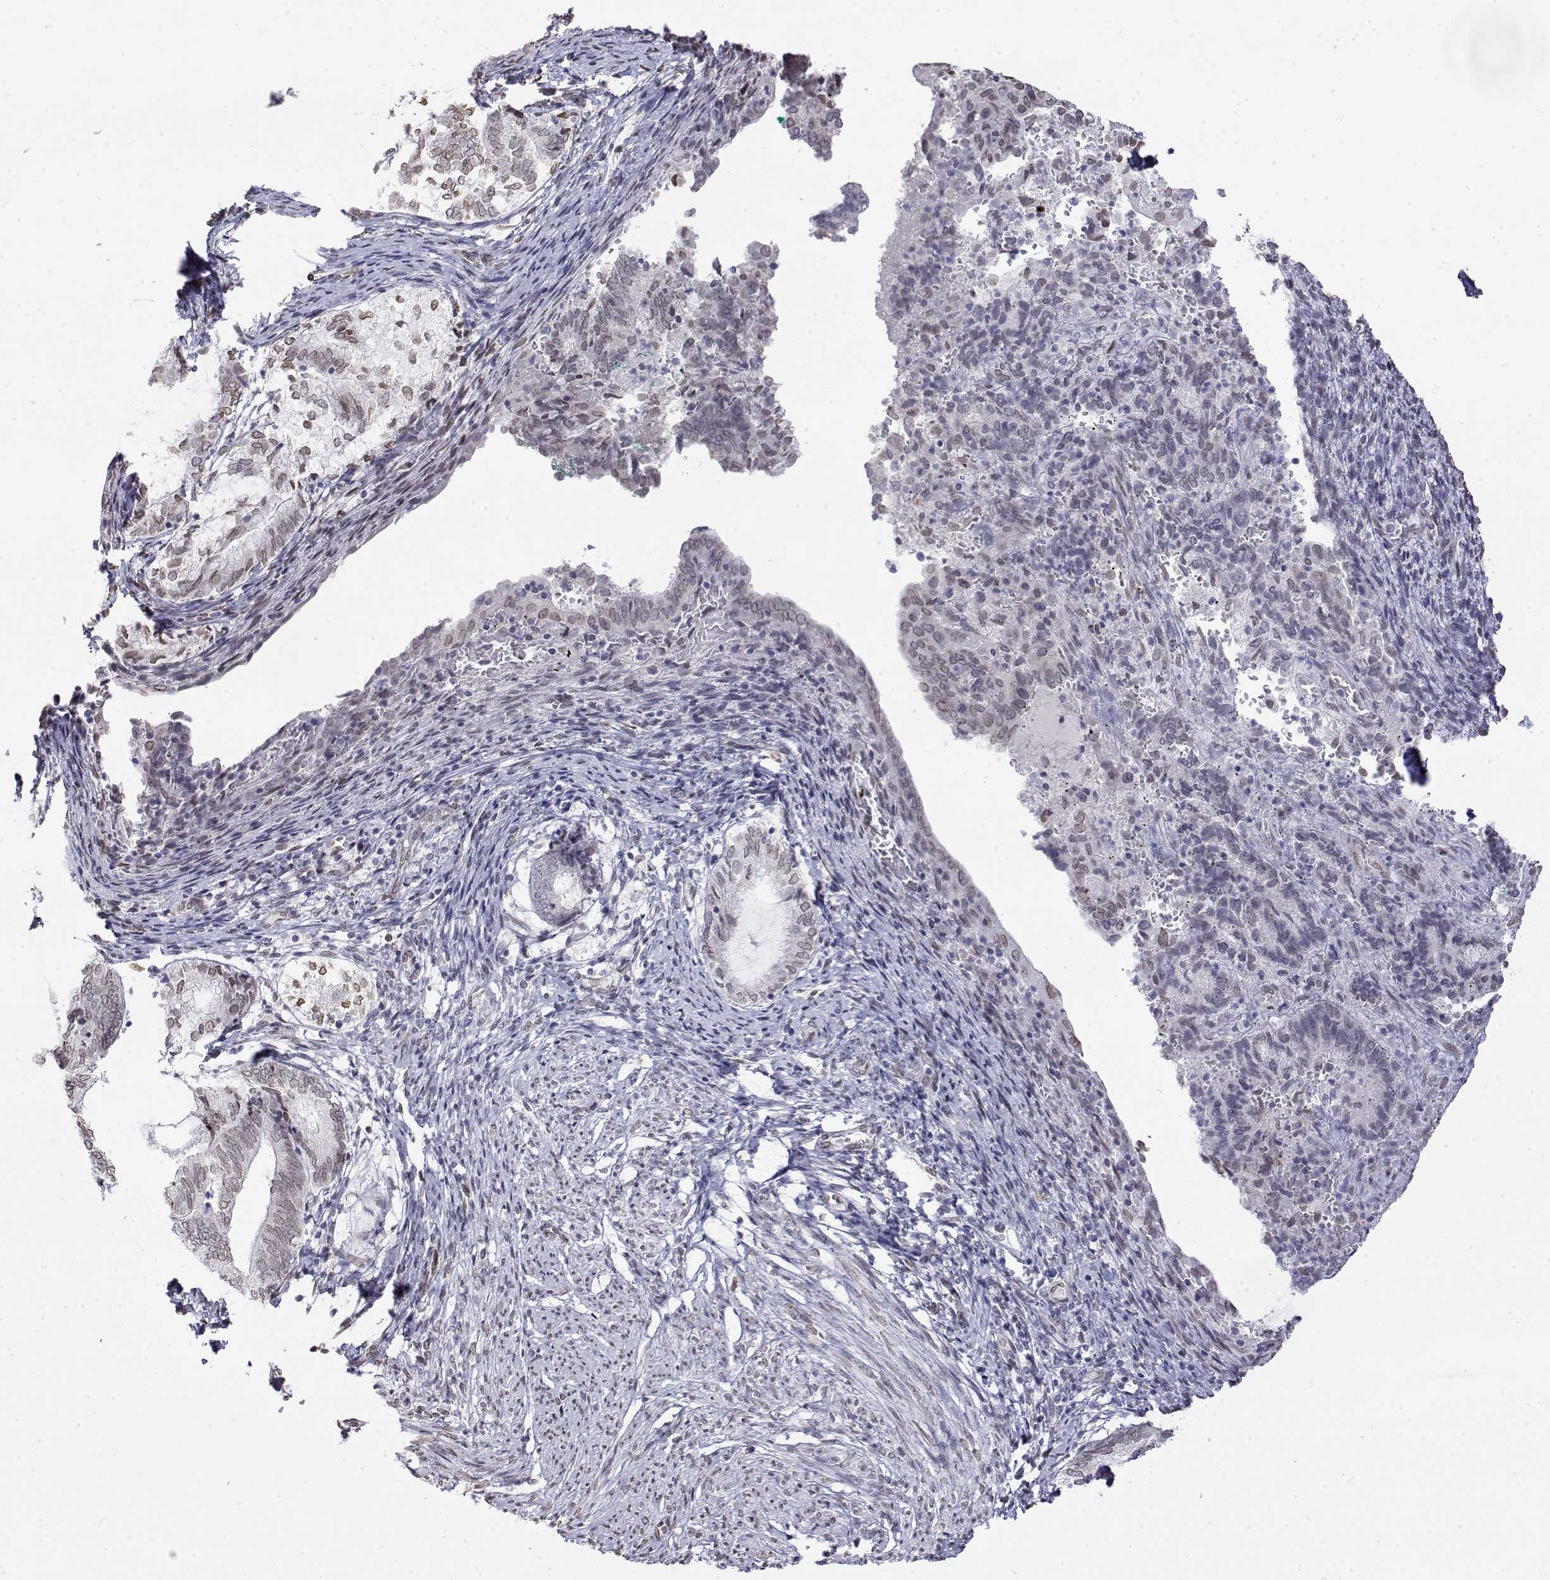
{"staining": {"intensity": "negative", "quantity": "none", "location": "none"}, "tissue": "endometrium", "cell_type": "Cells in endometrial stroma", "image_type": "normal", "snomed": [{"axis": "morphology", "description": "Normal tissue, NOS"}, {"axis": "topography", "description": "Endometrium"}], "caption": "Endometrium was stained to show a protein in brown. There is no significant expression in cells in endometrial stroma. (DAB immunohistochemistry (IHC) with hematoxylin counter stain).", "gene": "ZNF532", "patient": {"sex": "female", "age": 50}}